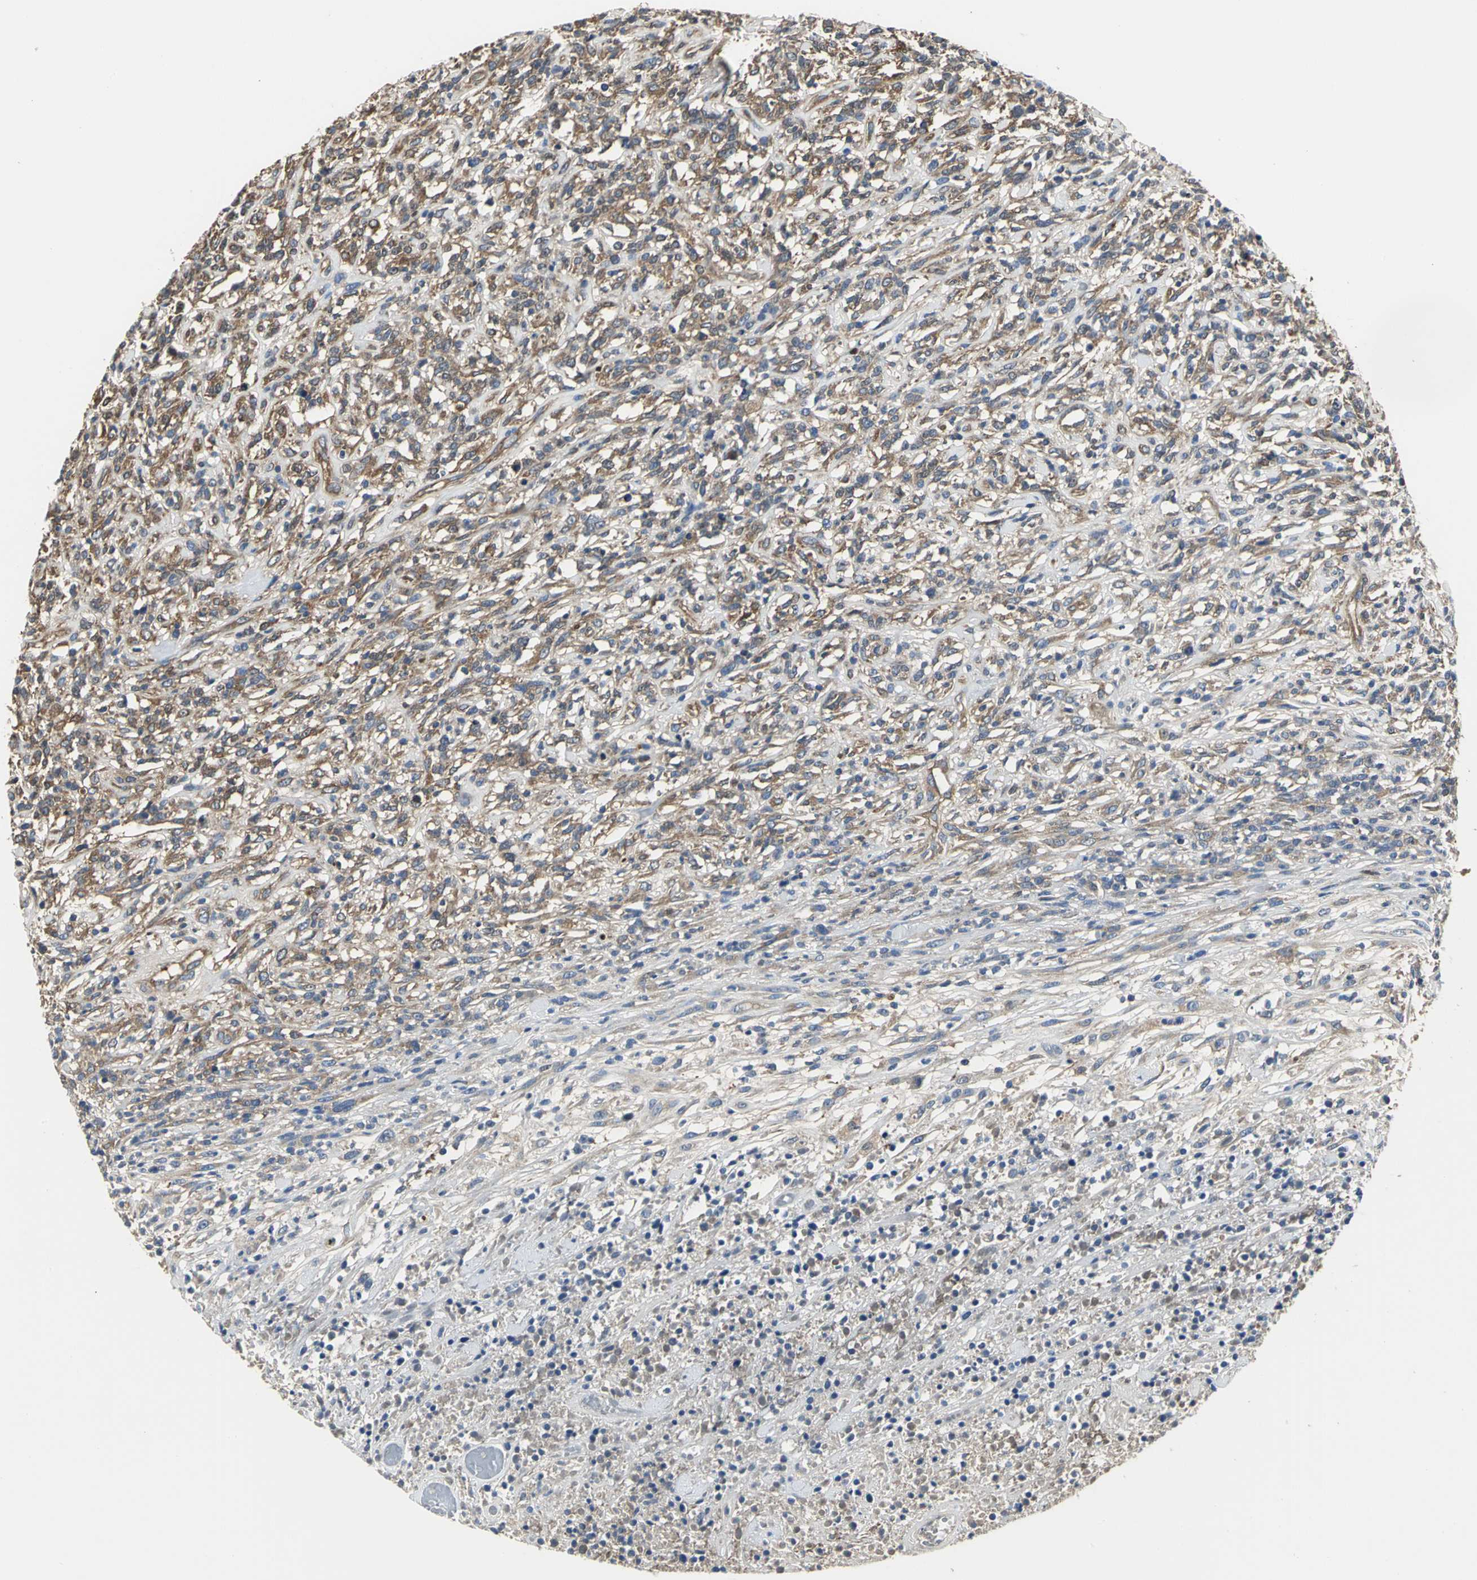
{"staining": {"intensity": "moderate", "quantity": ">75%", "location": "cytoplasmic/membranous"}, "tissue": "lymphoma", "cell_type": "Tumor cells", "image_type": "cancer", "snomed": [{"axis": "morphology", "description": "Malignant lymphoma, non-Hodgkin's type, High grade"}, {"axis": "topography", "description": "Lymph node"}], "caption": "Lymphoma tissue displays moderate cytoplasmic/membranous staining in about >75% of tumor cells", "gene": "CHRNB1", "patient": {"sex": "female", "age": 73}}